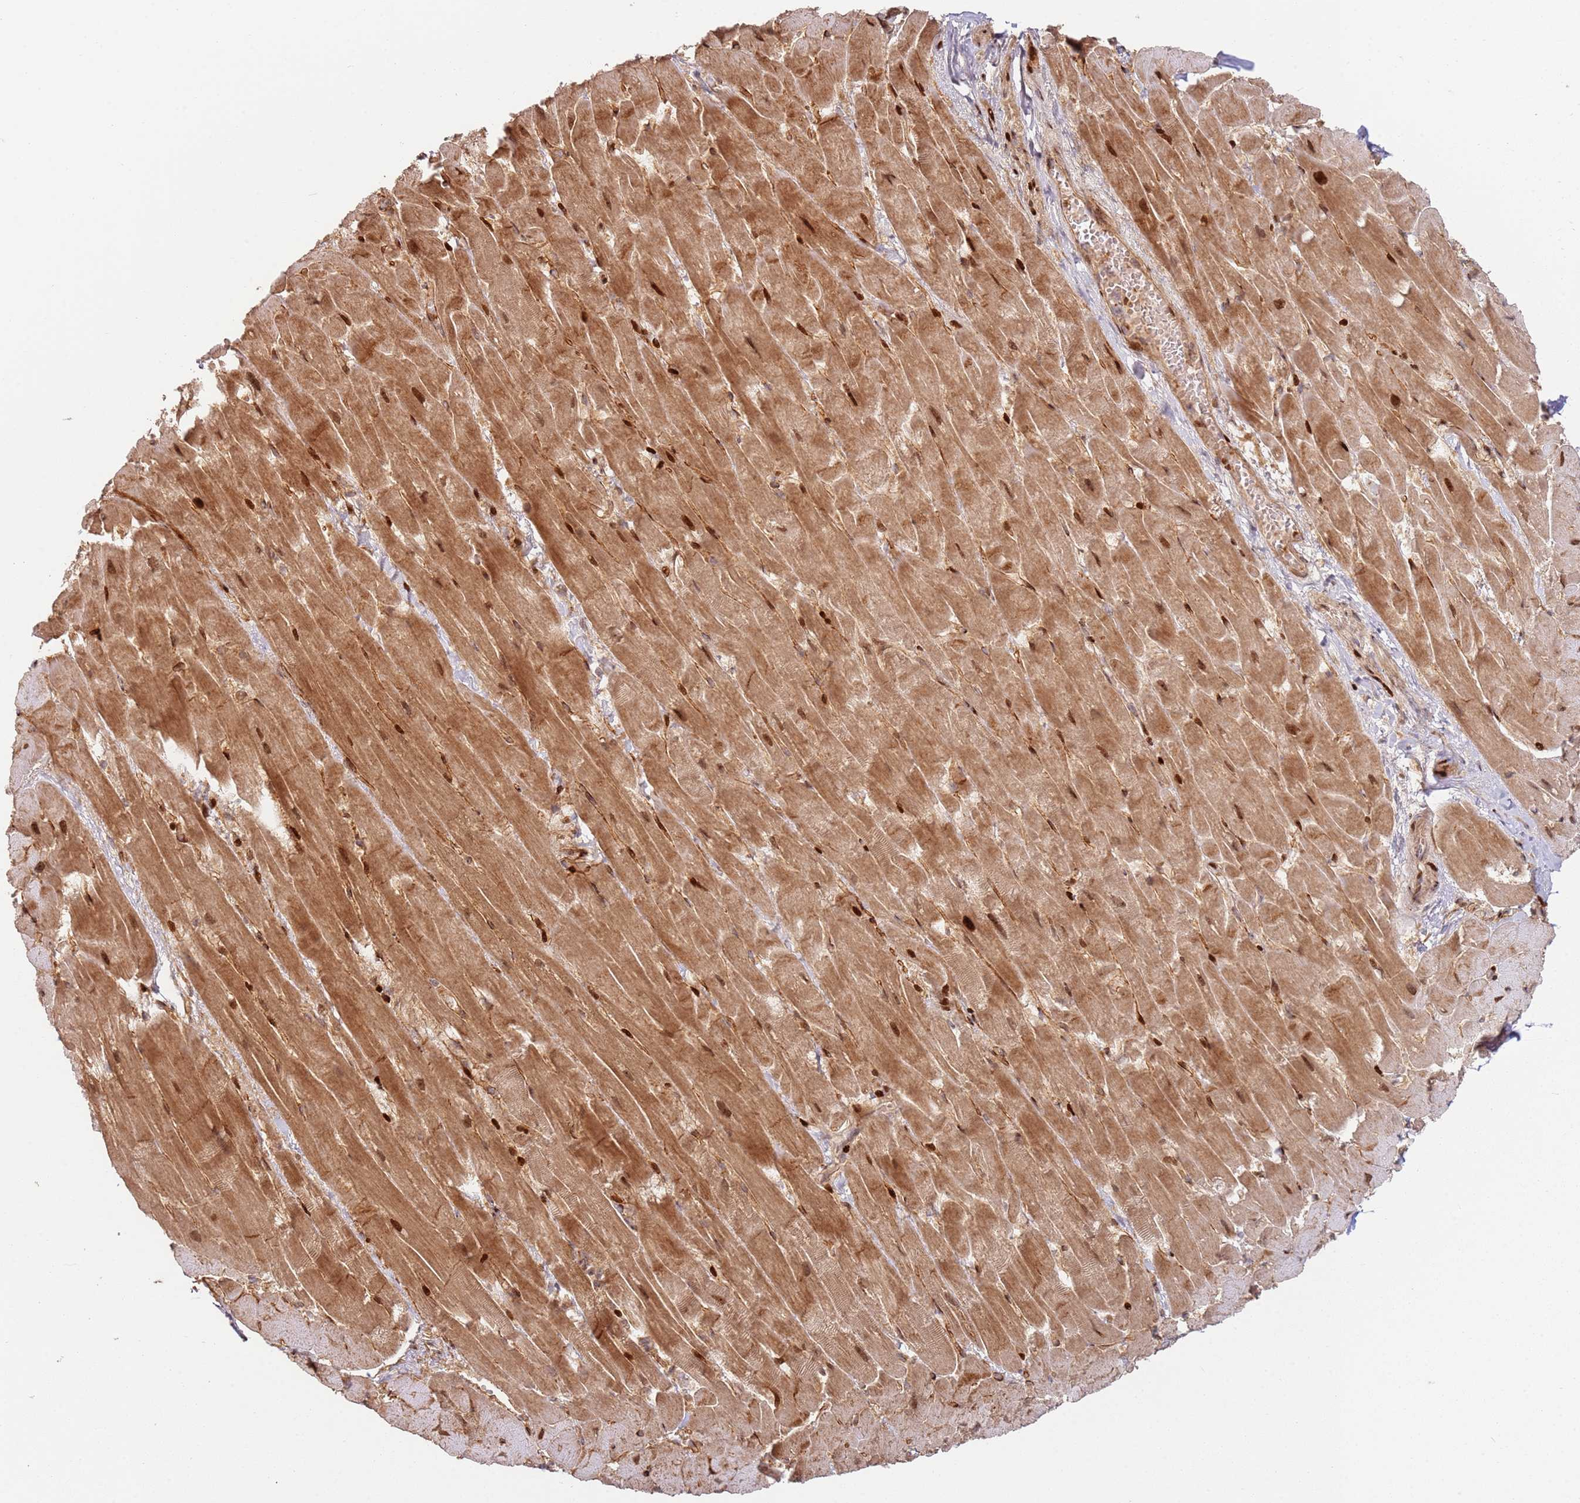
{"staining": {"intensity": "strong", "quantity": "25%-75%", "location": "cytoplasmic/membranous,nuclear"}, "tissue": "heart muscle", "cell_type": "Cardiomyocytes", "image_type": "normal", "snomed": [{"axis": "morphology", "description": "Normal tissue, NOS"}, {"axis": "topography", "description": "Heart"}], "caption": "Unremarkable heart muscle shows strong cytoplasmic/membranous,nuclear staining in approximately 25%-75% of cardiomyocytes The staining is performed using DAB (3,3'-diaminobenzidine) brown chromogen to label protein expression. The nuclei are counter-stained blue using hematoxylin..", "gene": "TMEM233", "patient": {"sex": "male", "age": 37}}